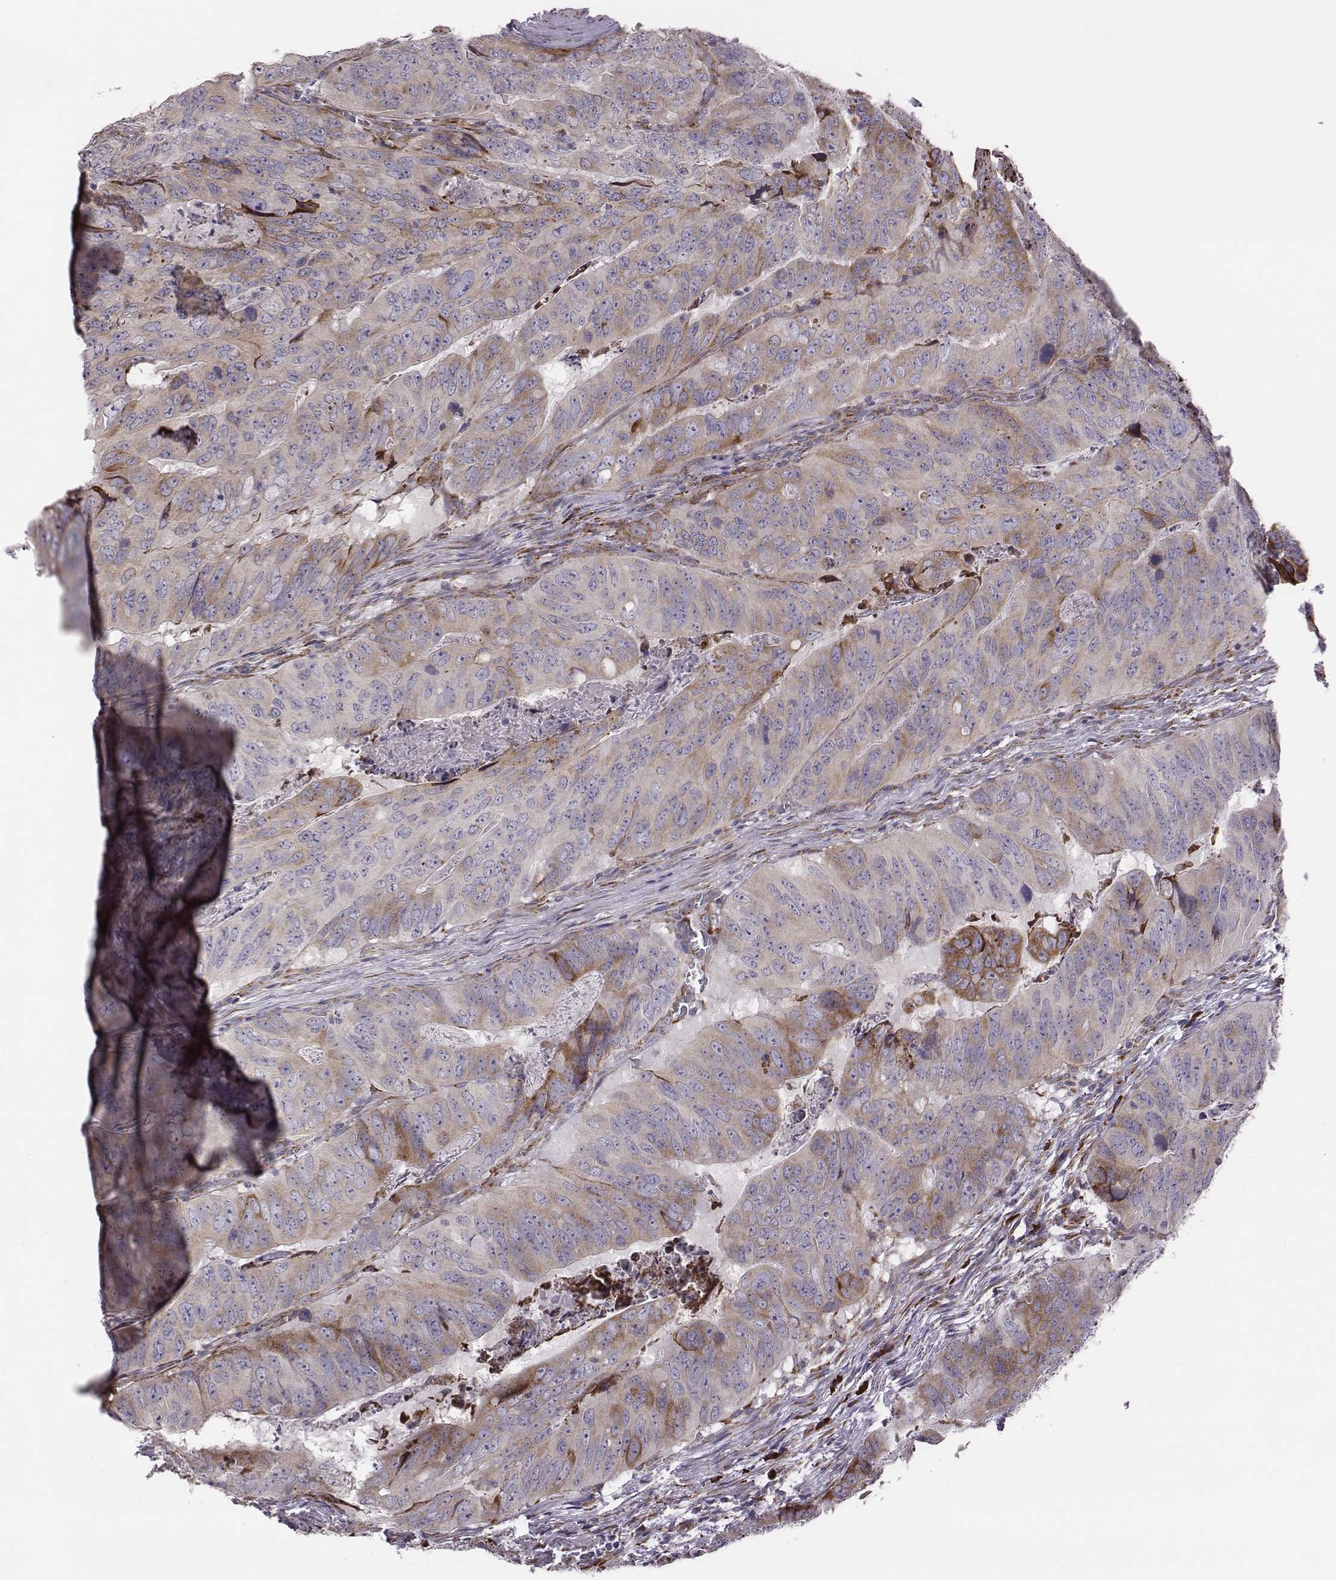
{"staining": {"intensity": "moderate", "quantity": ">75%", "location": "cytoplasmic/membranous"}, "tissue": "colorectal cancer", "cell_type": "Tumor cells", "image_type": "cancer", "snomed": [{"axis": "morphology", "description": "Adenocarcinoma, NOS"}, {"axis": "topography", "description": "Colon"}], "caption": "DAB (3,3'-diaminobenzidine) immunohistochemical staining of human colorectal cancer (adenocarcinoma) reveals moderate cytoplasmic/membranous protein positivity in approximately >75% of tumor cells.", "gene": "SELENOI", "patient": {"sex": "male", "age": 79}}